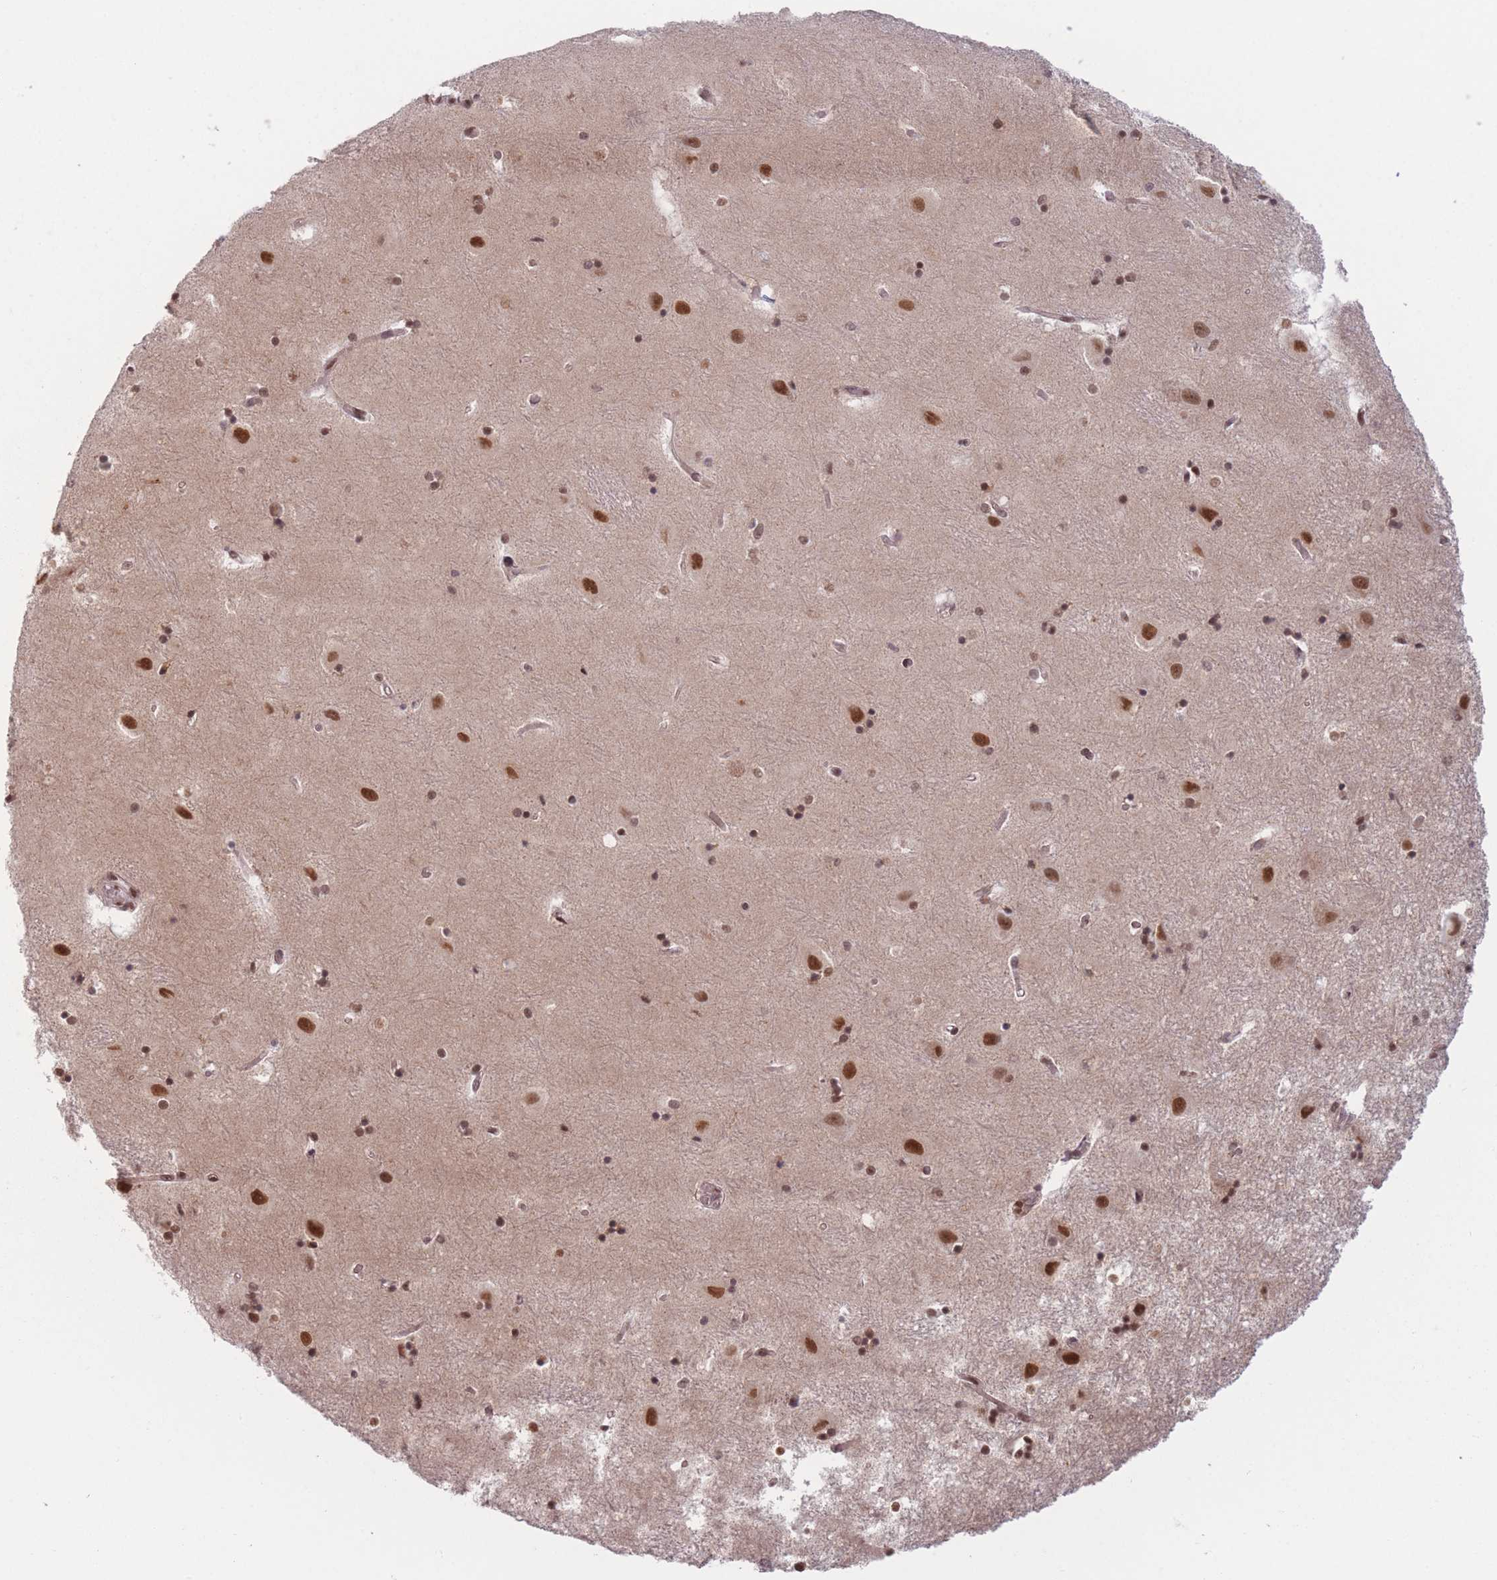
{"staining": {"intensity": "moderate", "quantity": "25%-75%", "location": "nuclear"}, "tissue": "hippocampus", "cell_type": "Glial cells", "image_type": "normal", "snomed": [{"axis": "morphology", "description": "Normal tissue, NOS"}, {"axis": "topography", "description": "Hippocampus"}], "caption": "This is an image of IHC staining of unremarkable hippocampus, which shows moderate staining in the nuclear of glial cells.", "gene": "SUPT6H", "patient": {"sex": "female", "age": 52}}